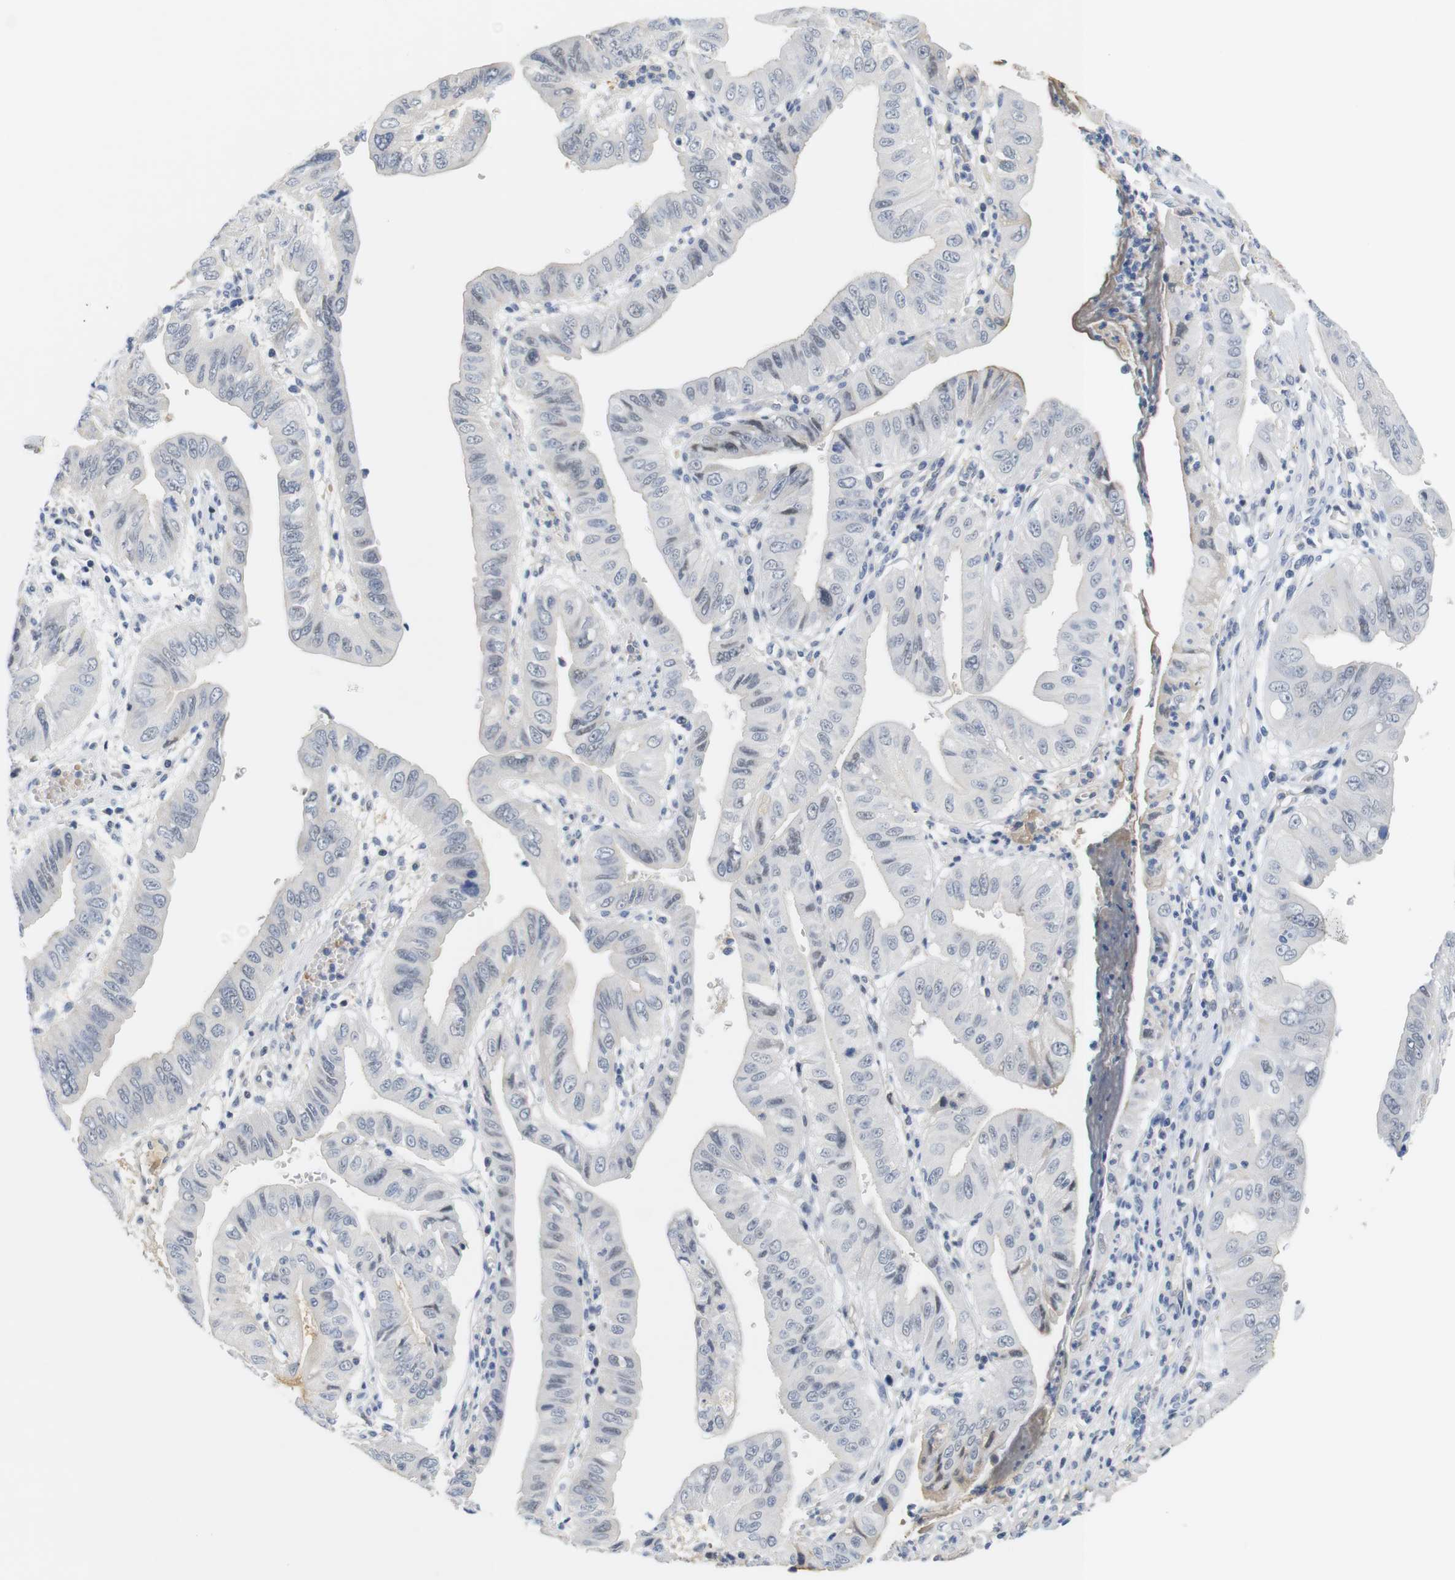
{"staining": {"intensity": "negative", "quantity": "none", "location": "none"}, "tissue": "pancreatic cancer", "cell_type": "Tumor cells", "image_type": "cancer", "snomed": [{"axis": "morphology", "description": "Normal tissue, NOS"}, {"axis": "topography", "description": "Lymph node"}], "caption": "Pancreatic cancer was stained to show a protein in brown. There is no significant positivity in tumor cells.", "gene": "OTOF", "patient": {"sex": "male", "age": 50}}